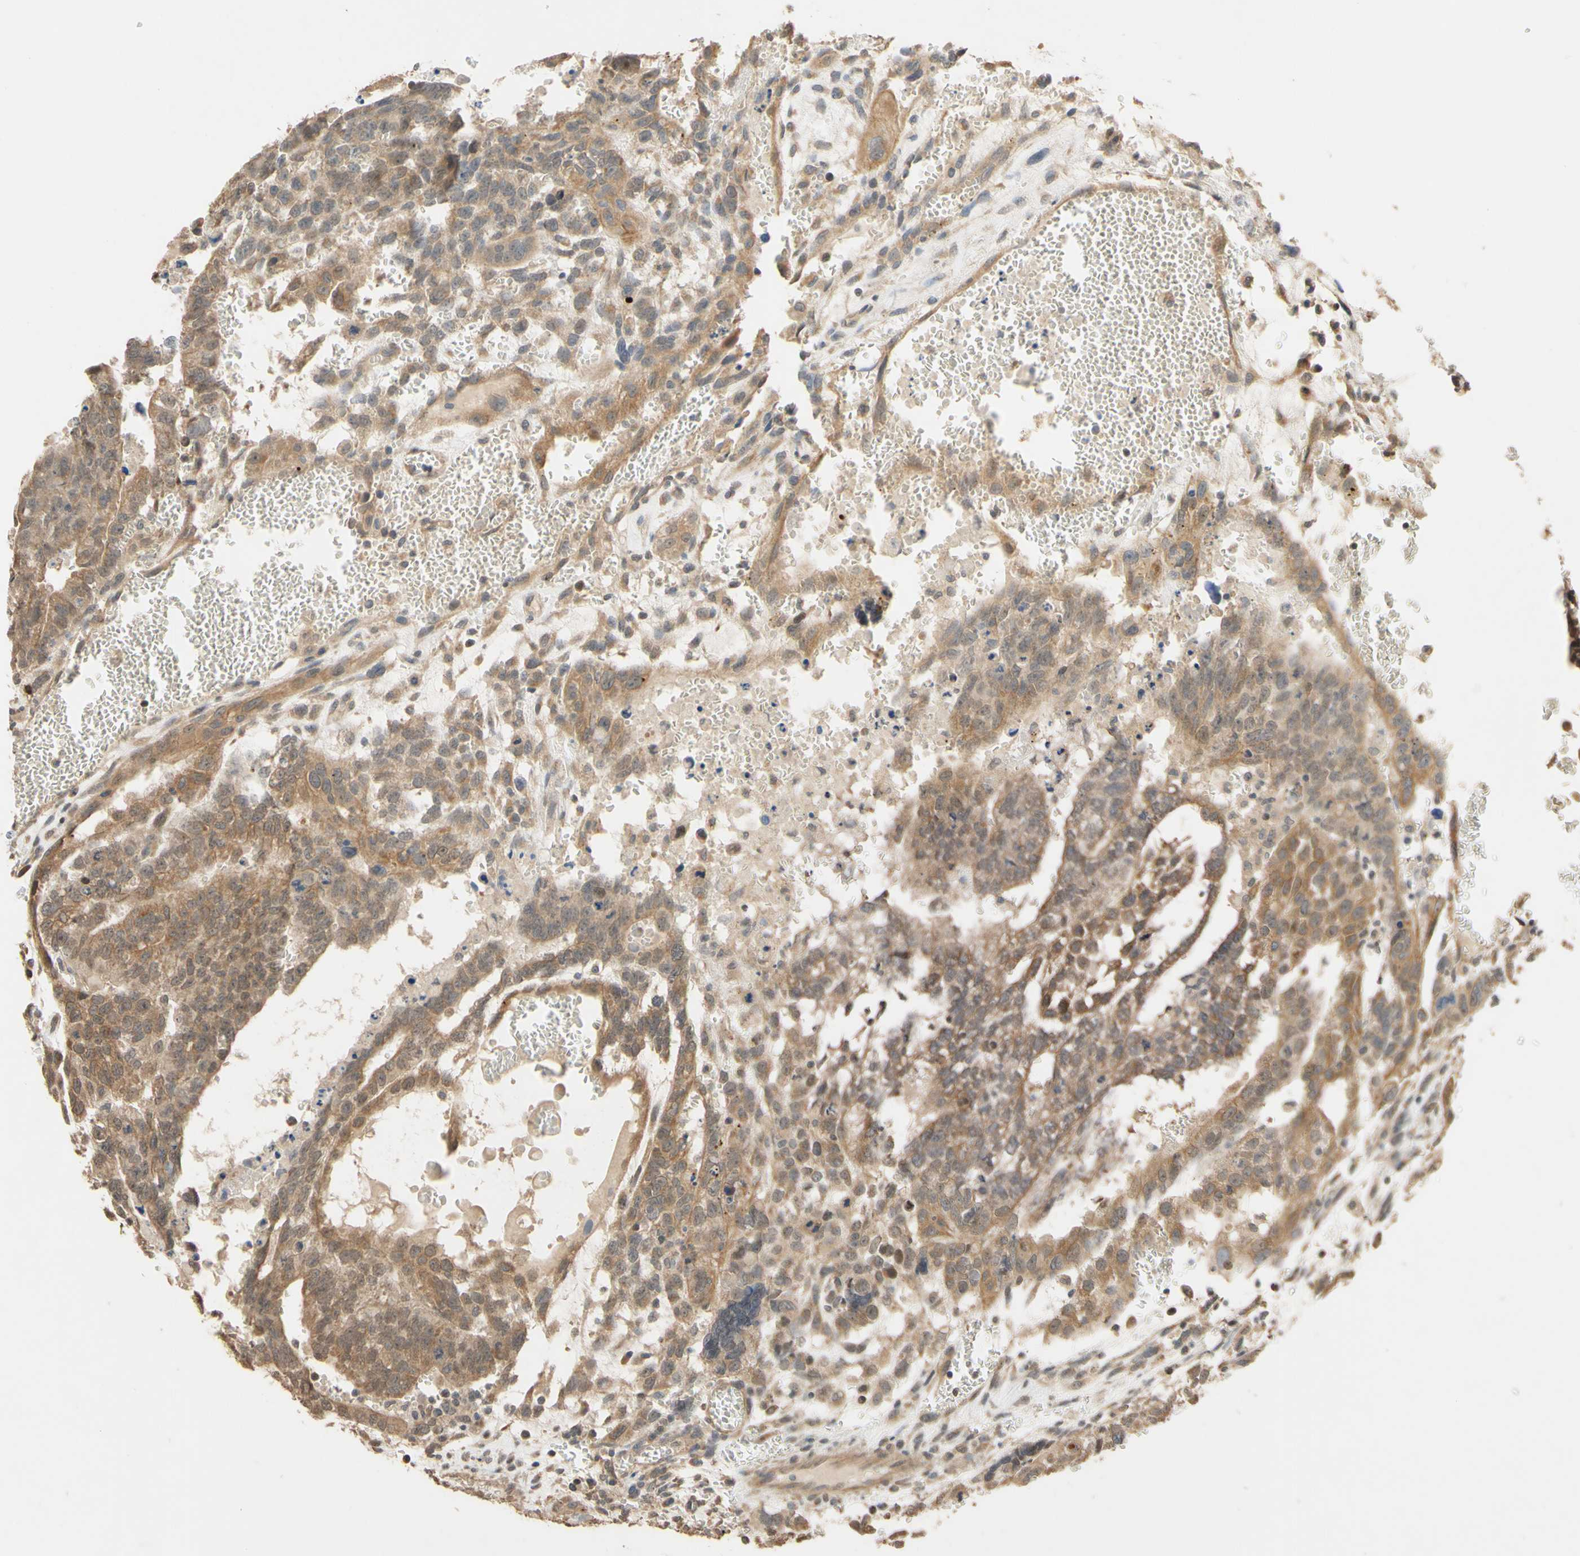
{"staining": {"intensity": "moderate", "quantity": ">75%", "location": "cytoplasmic/membranous"}, "tissue": "testis cancer", "cell_type": "Tumor cells", "image_type": "cancer", "snomed": [{"axis": "morphology", "description": "Seminoma, NOS"}, {"axis": "morphology", "description": "Carcinoma, Embryonal, NOS"}, {"axis": "topography", "description": "Testis"}], "caption": "About >75% of tumor cells in human testis cancer (seminoma) display moderate cytoplasmic/membranous protein expression as visualized by brown immunohistochemical staining.", "gene": "SMIM19", "patient": {"sex": "male", "age": 52}}